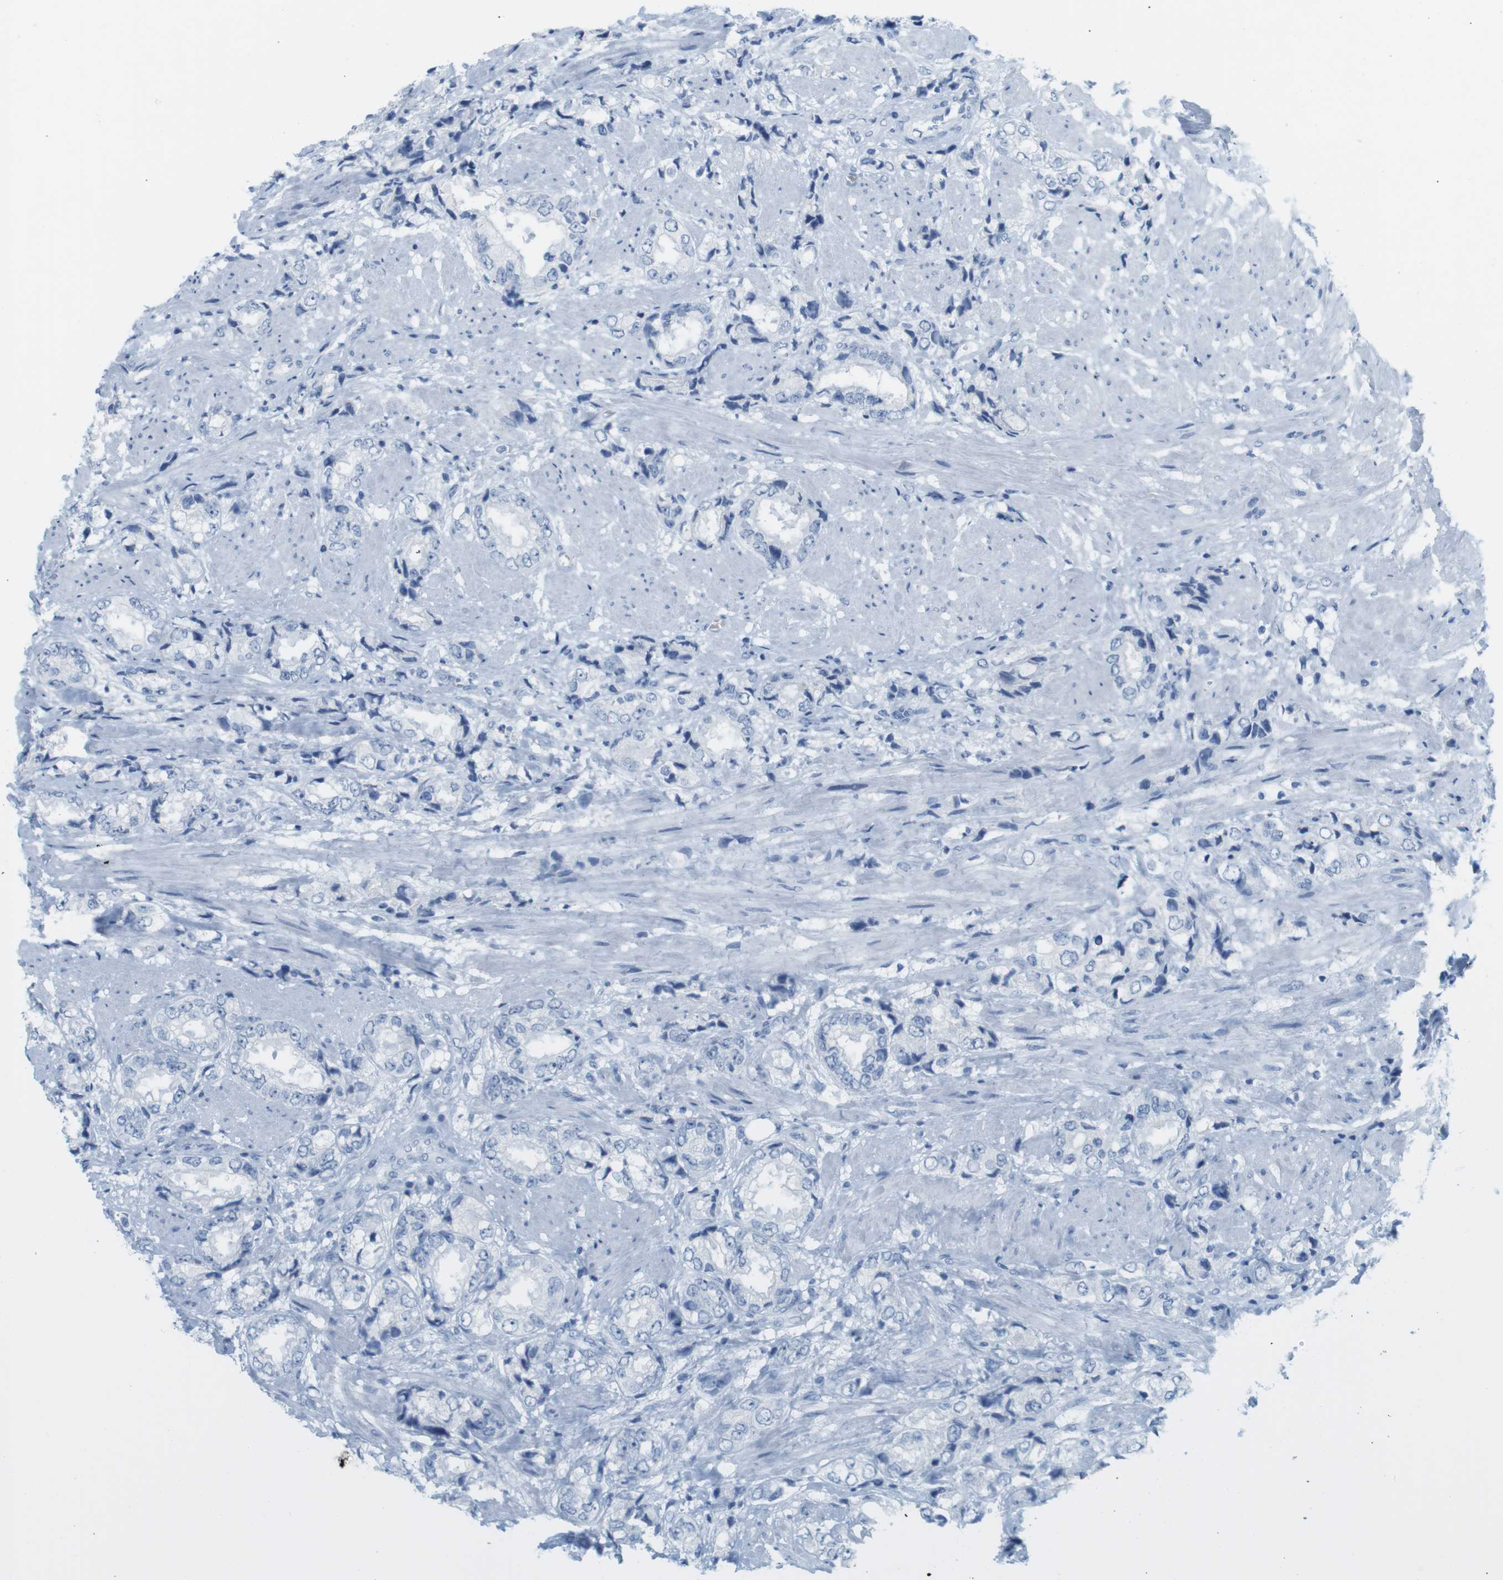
{"staining": {"intensity": "negative", "quantity": "none", "location": "none"}, "tissue": "prostate cancer", "cell_type": "Tumor cells", "image_type": "cancer", "snomed": [{"axis": "morphology", "description": "Adenocarcinoma, High grade"}, {"axis": "topography", "description": "Prostate"}], "caption": "There is no significant positivity in tumor cells of prostate high-grade adenocarcinoma. The staining is performed using DAB (3,3'-diaminobenzidine) brown chromogen with nuclei counter-stained in using hematoxylin.", "gene": "TNNT2", "patient": {"sex": "male", "age": 61}}